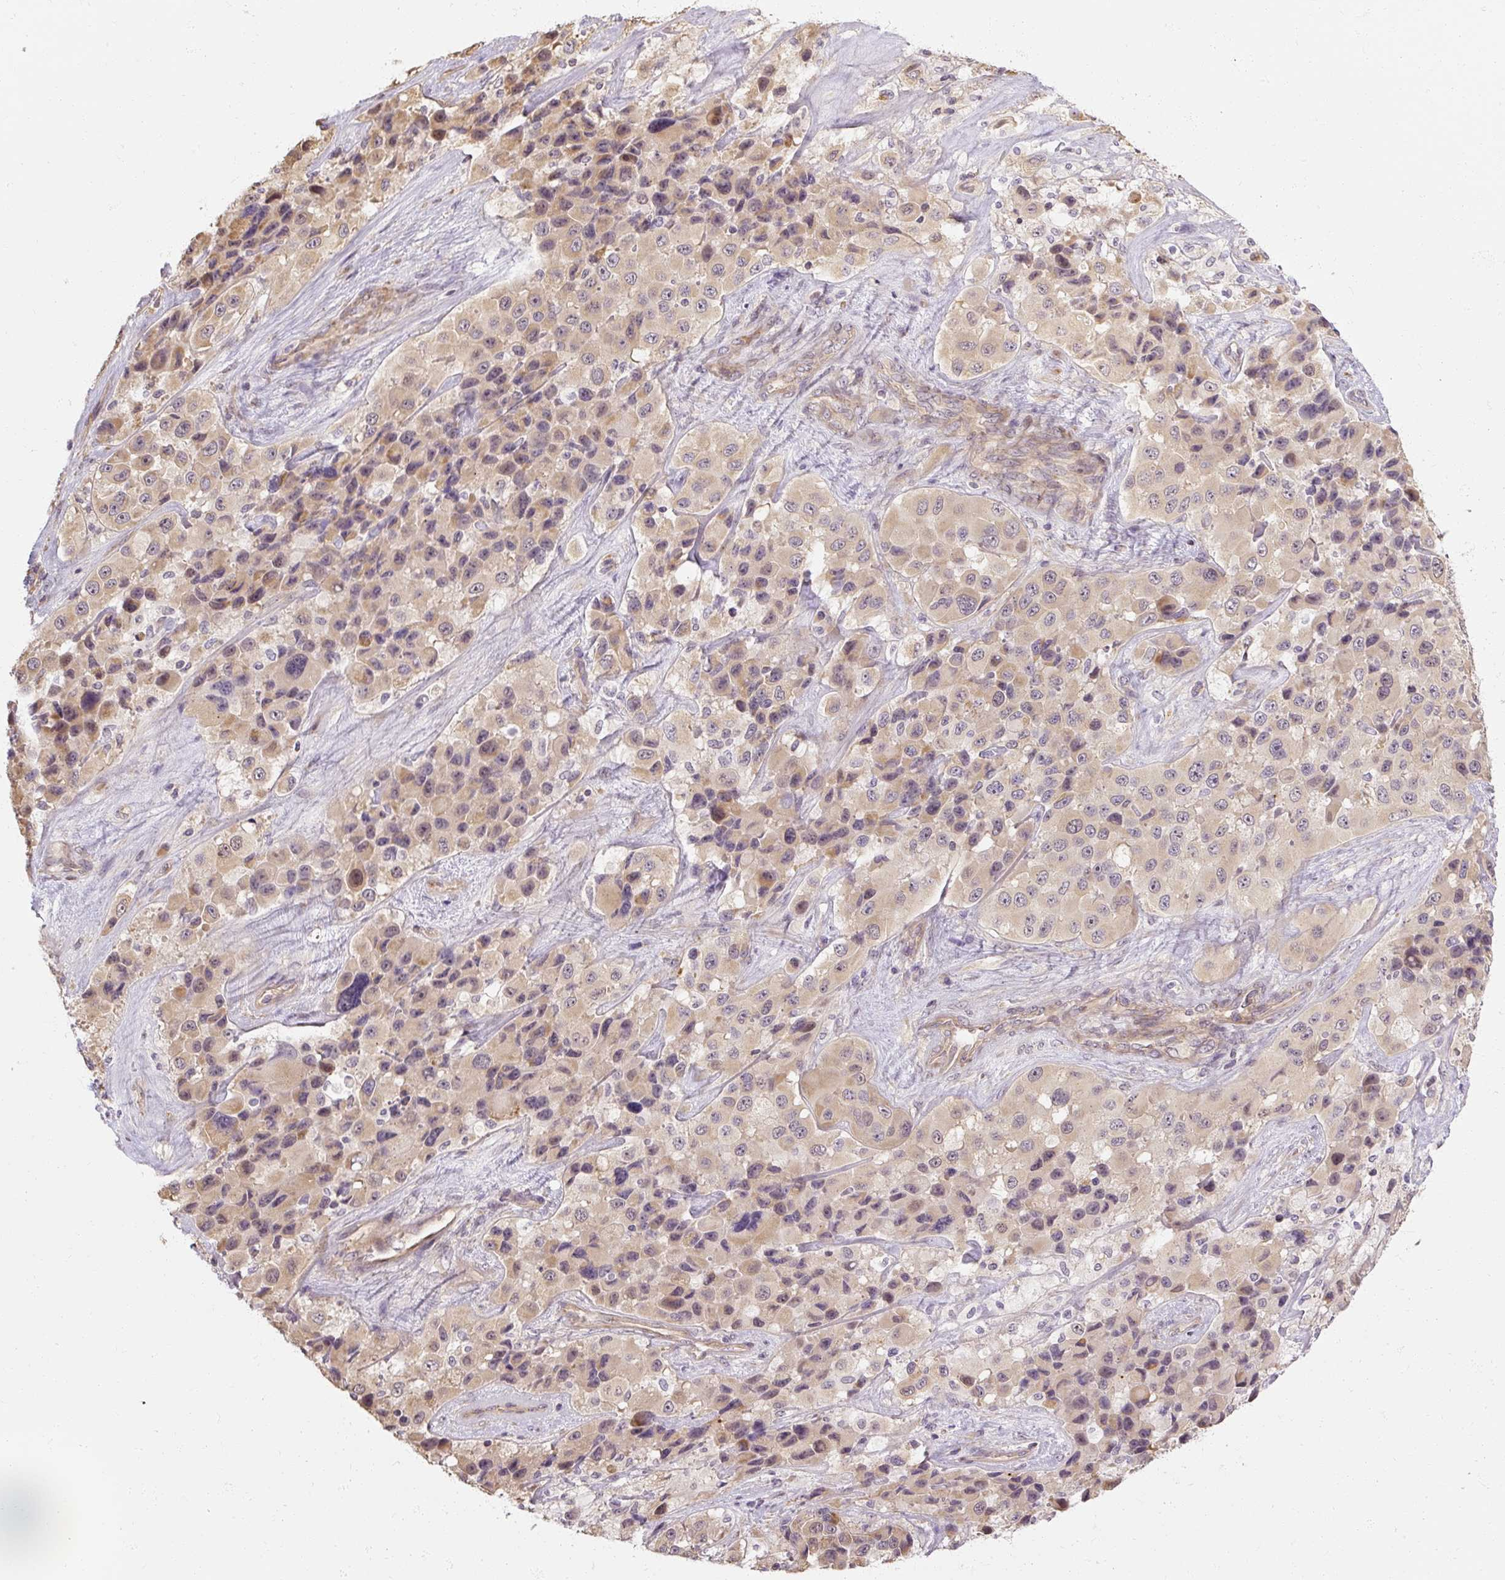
{"staining": {"intensity": "weak", "quantity": "<25%", "location": "cytoplasmic/membranous"}, "tissue": "melanoma", "cell_type": "Tumor cells", "image_type": "cancer", "snomed": [{"axis": "morphology", "description": "Malignant melanoma, Metastatic site"}, {"axis": "topography", "description": "Lymph node"}], "caption": "The image shows no significant positivity in tumor cells of melanoma.", "gene": "RB1CC1", "patient": {"sex": "female", "age": 65}}